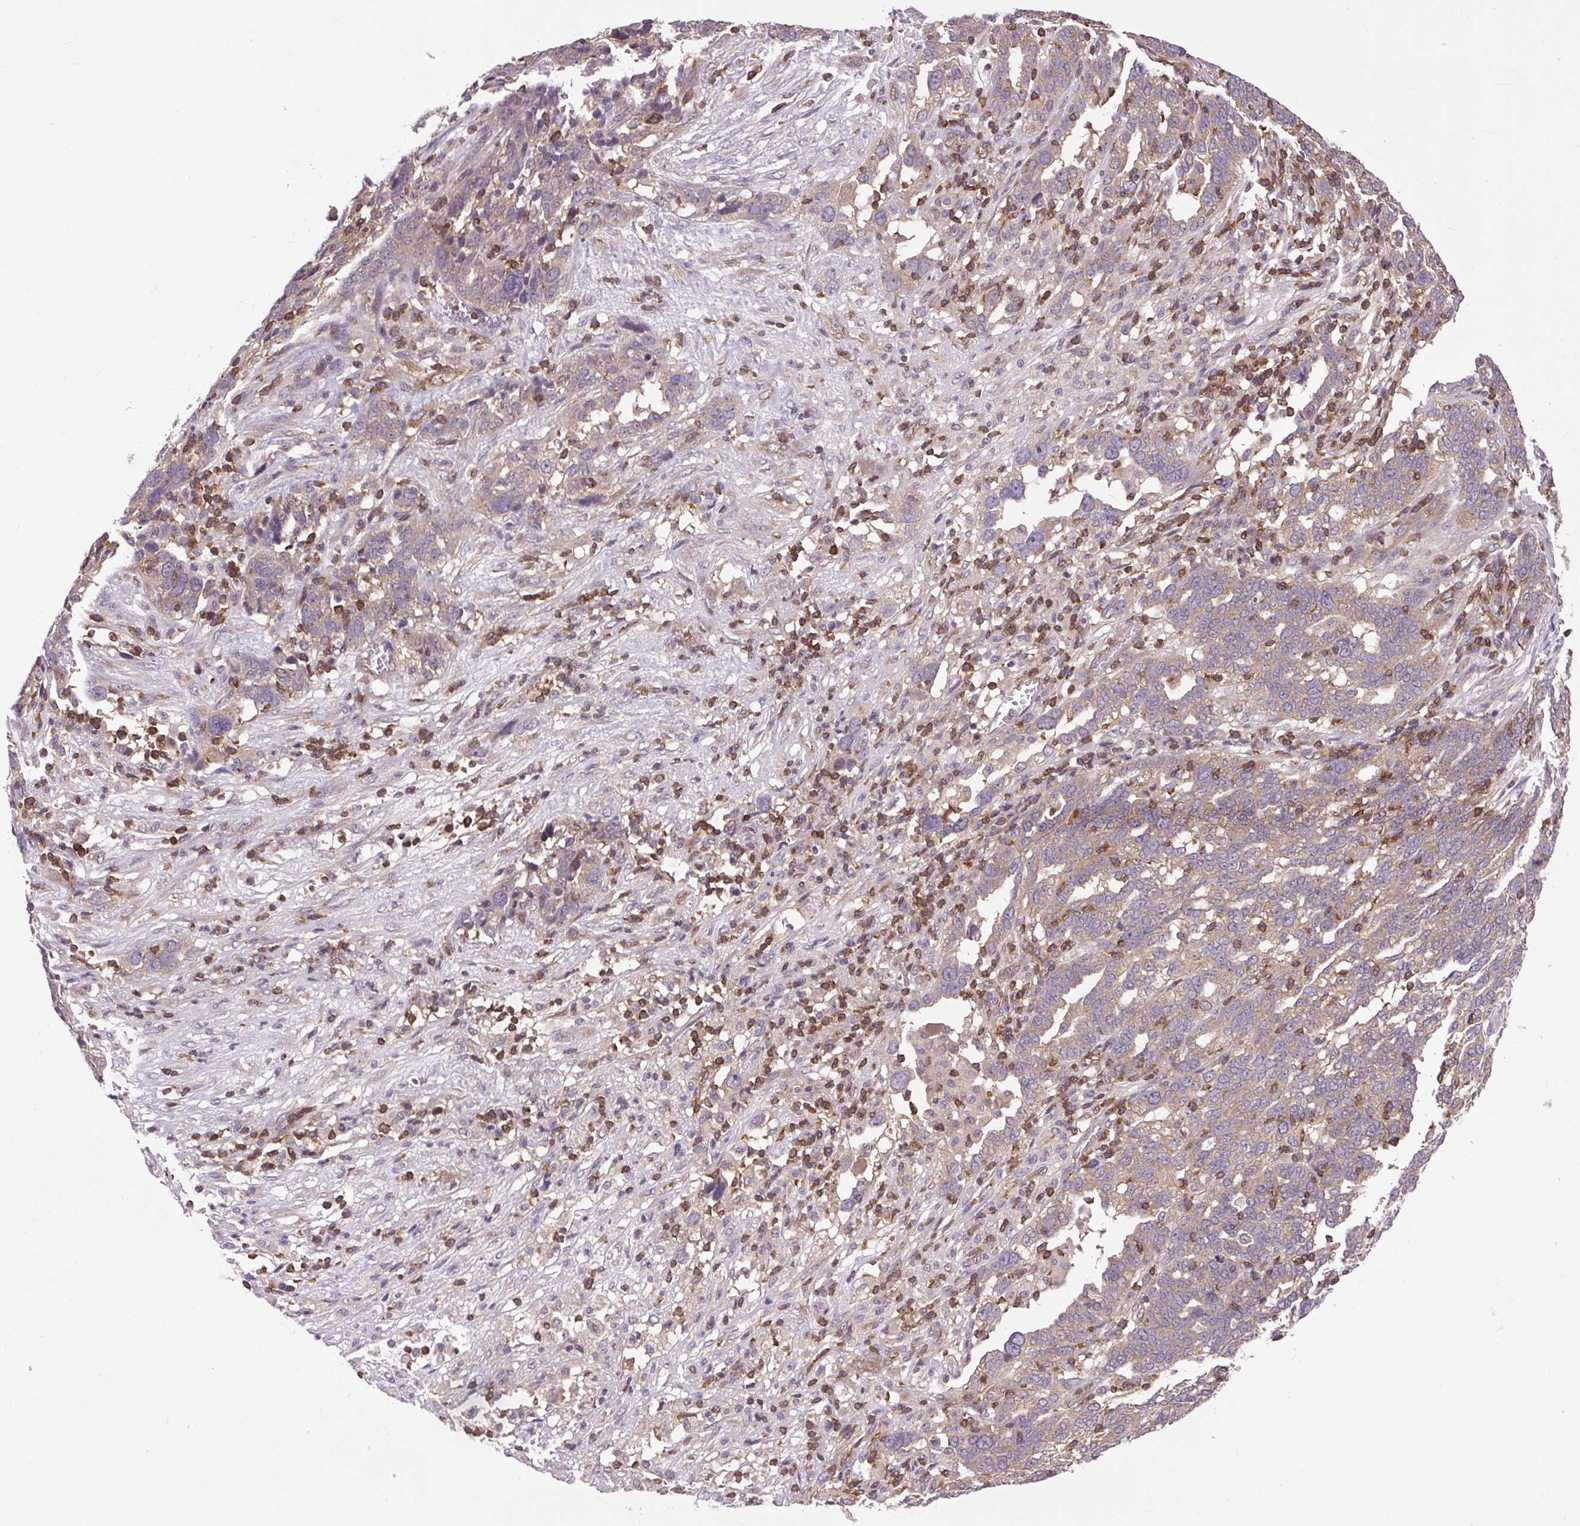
{"staining": {"intensity": "weak", "quantity": ">75%", "location": "cytoplasmic/membranous"}, "tissue": "ovarian cancer", "cell_type": "Tumor cells", "image_type": "cancer", "snomed": [{"axis": "morphology", "description": "Cystadenocarcinoma, serous, NOS"}, {"axis": "topography", "description": "Ovary"}], "caption": "About >75% of tumor cells in human ovarian cancer reveal weak cytoplasmic/membranous protein expression as visualized by brown immunohistochemical staining.", "gene": "PLCG1", "patient": {"sex": "female", "age": 59}}